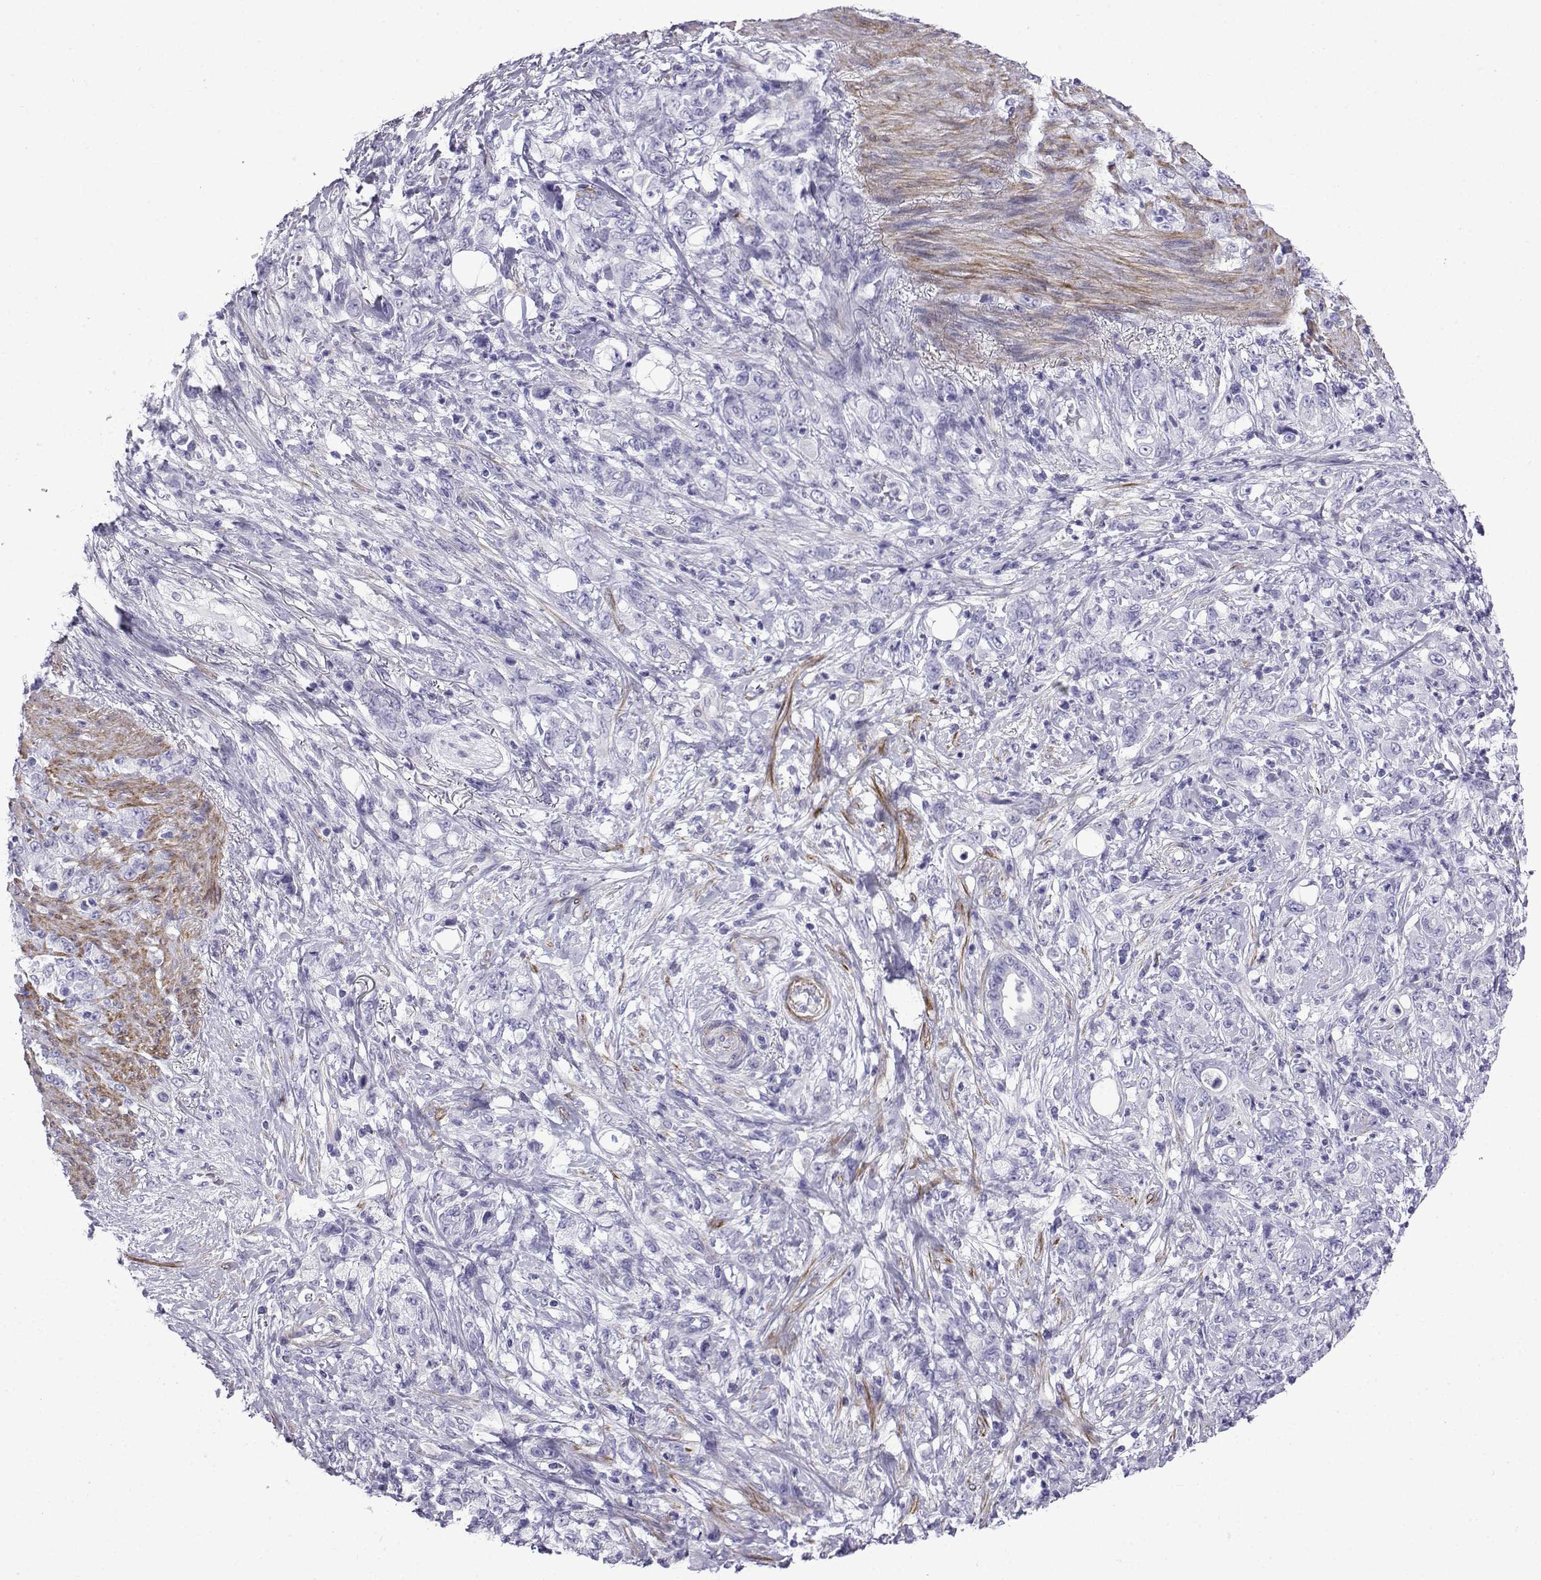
{"staining": {"intensity": "negative", "quantity": "none", "location": "none"}, "tissue": "stomach cancer", "cell_type": "Tumor cells", "image_type": "cancer", "snomed": [{"axis": "morphology", "description": "Adenocarcinoma, NOS"}, {"axis": "topography", "description": "Stomach"}], "caption": "This is an IHC image of human adenocarcinoma (stomach). There is no staining in tumor cells.", "gene": "KCNF1", "patient": {"sex": "female", "age": 79}}